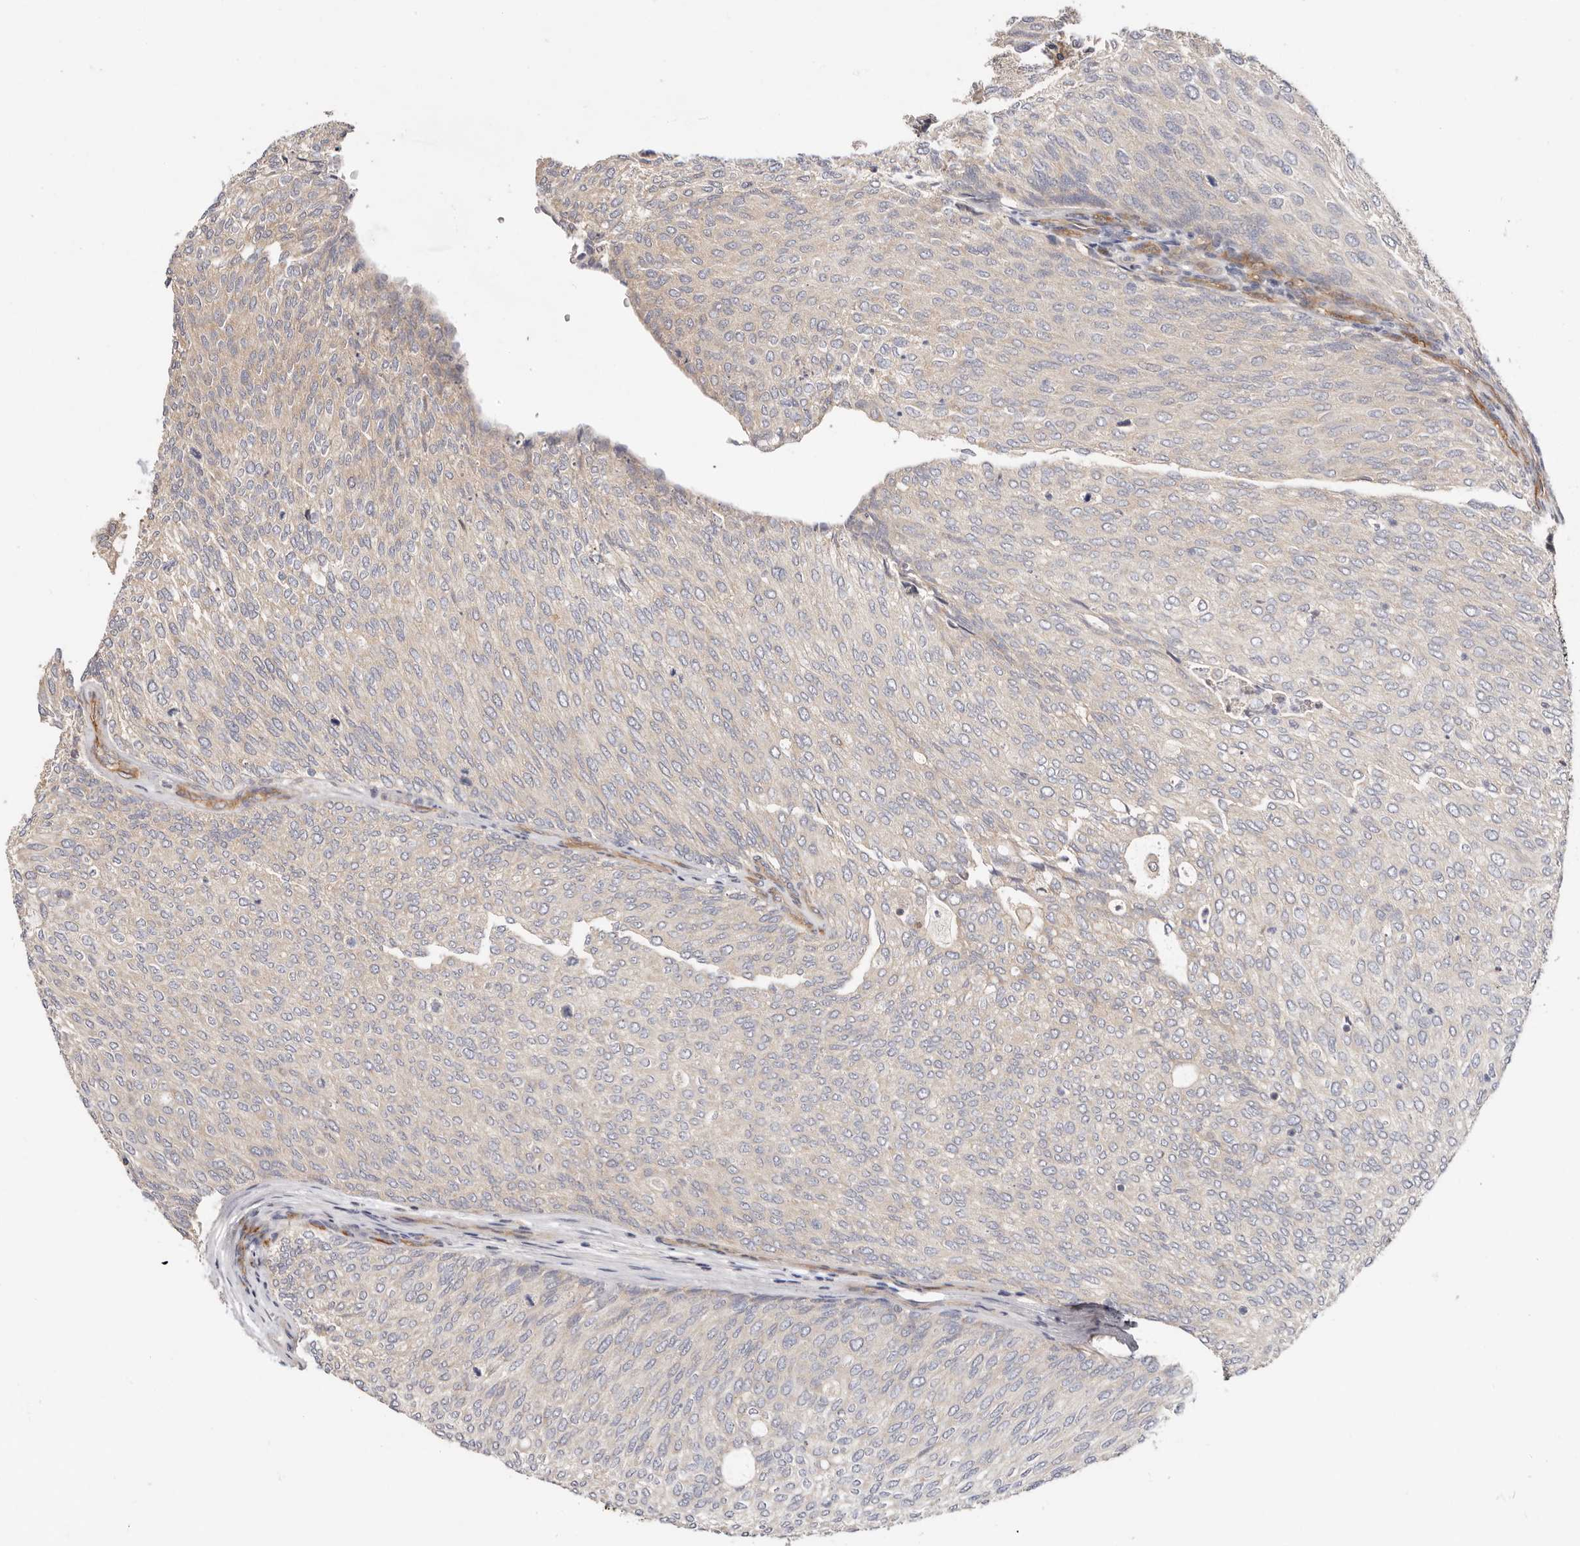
{"staining": {"intensity": "weak", "quantity": "<25%", "location": "cytoplasmic/membranous"}, "tissue": "urothelial cancer", "cell_type": "Tumor cells", "image_type": "cancer", "snomed": [{"axis": "morphology", "description": "Urothelial carcinoma, Low grade"}, {"axis": "topography", "description": "Urinary bladder"}], "caption": "A histopathology image of human urothelial carcinoma (low-grade) is negative for staining in tumor cells. Nuclei are stained in blue.", "gene": "MACF1", "patient": {"sex": "female", "age": 79}}